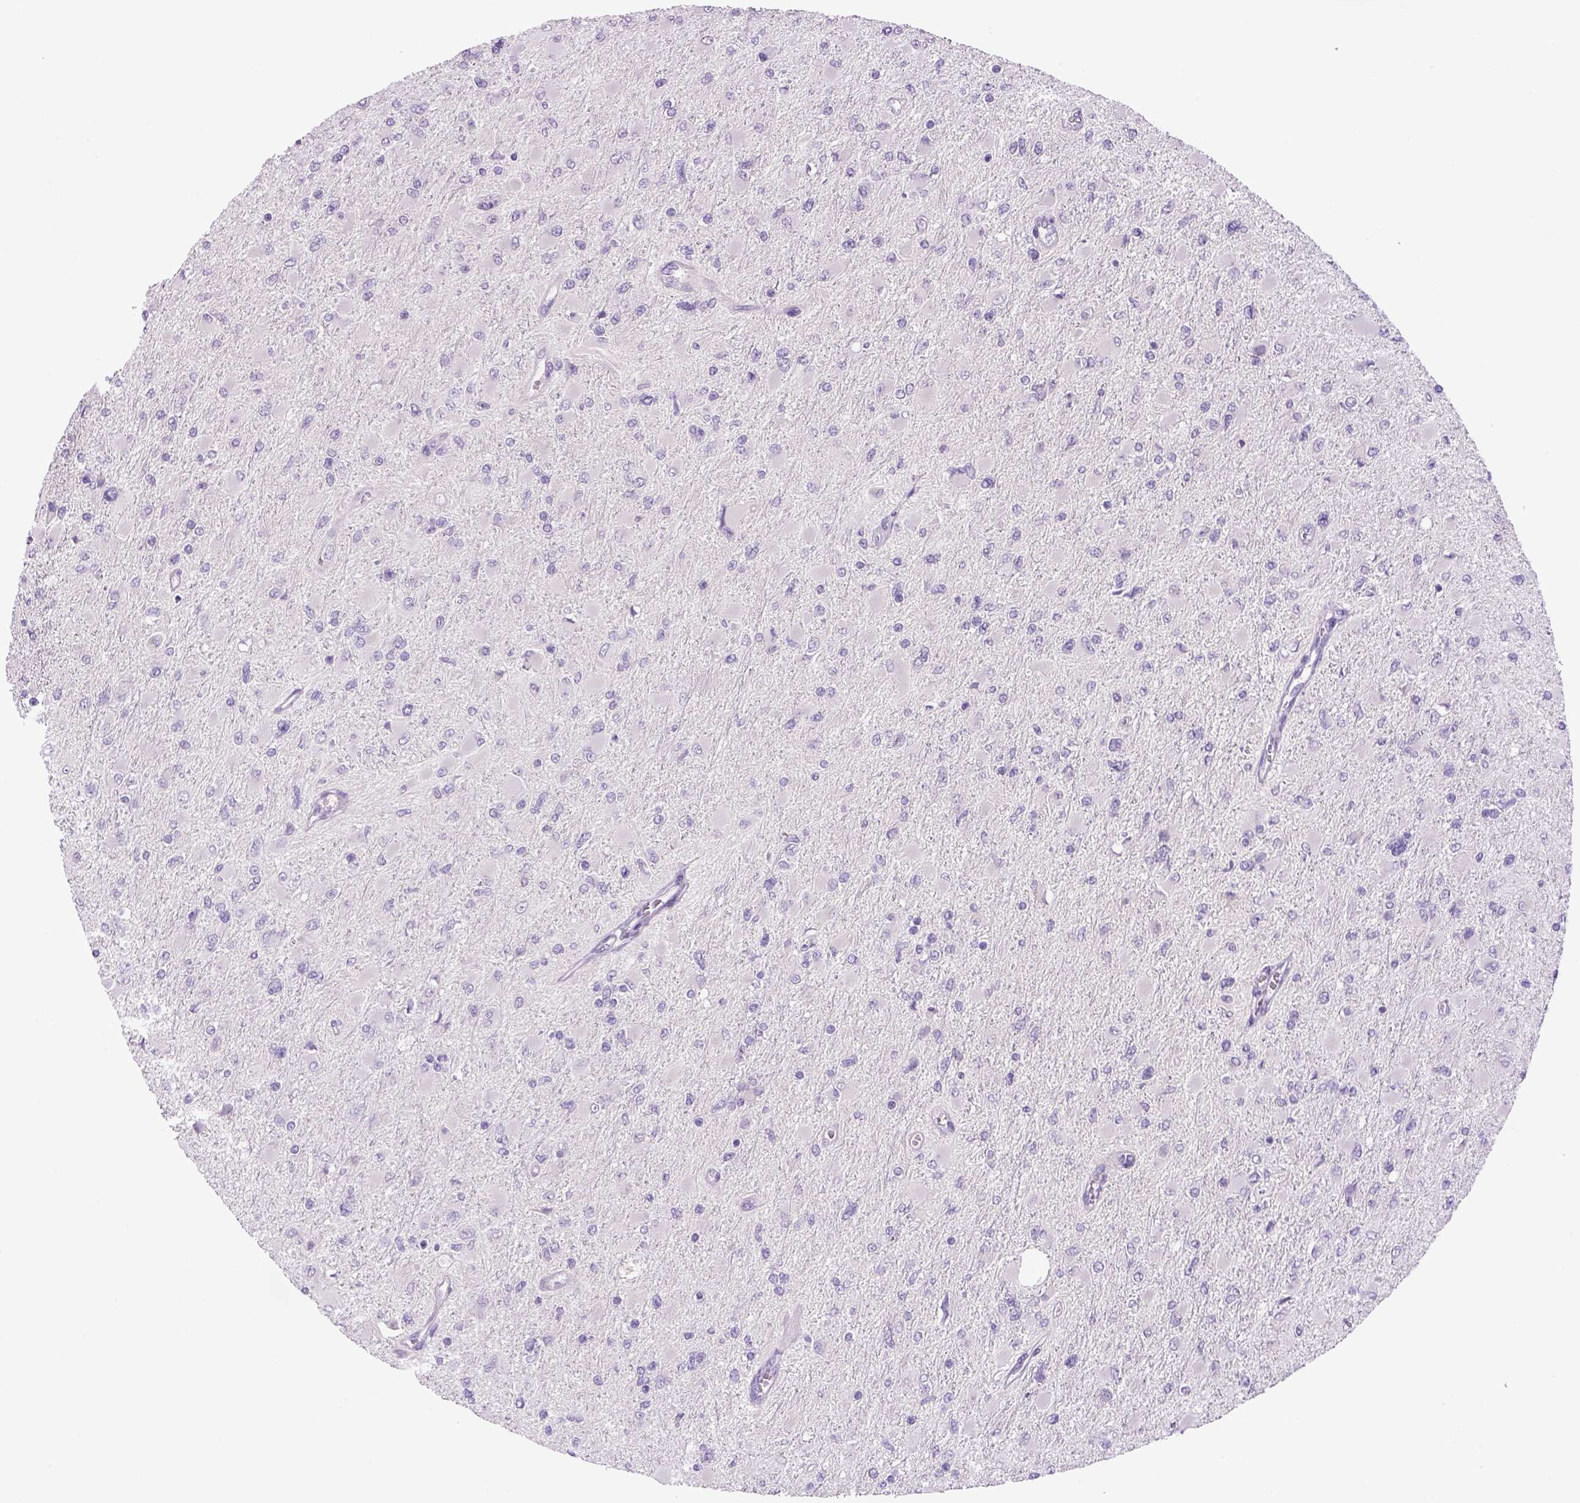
{"staining": {"intensity": "negative", "quantity": "none", "location": "none"}, "tissue": "glioma", "cell_type": "Tumor cells", "image_type": "cancer", "snomed": [{"axis": "morphology", "description": "Glioma, malignant, High grade"}, {"axis": "topography", "description": "Cerebral cortex"}], "caption": "An immunohistochemistry micrograph of glioma is shown. There is no staining in tumor cells of glioma.", "gene": "DBH", "patient": {"sex": "female", "age": 36}}